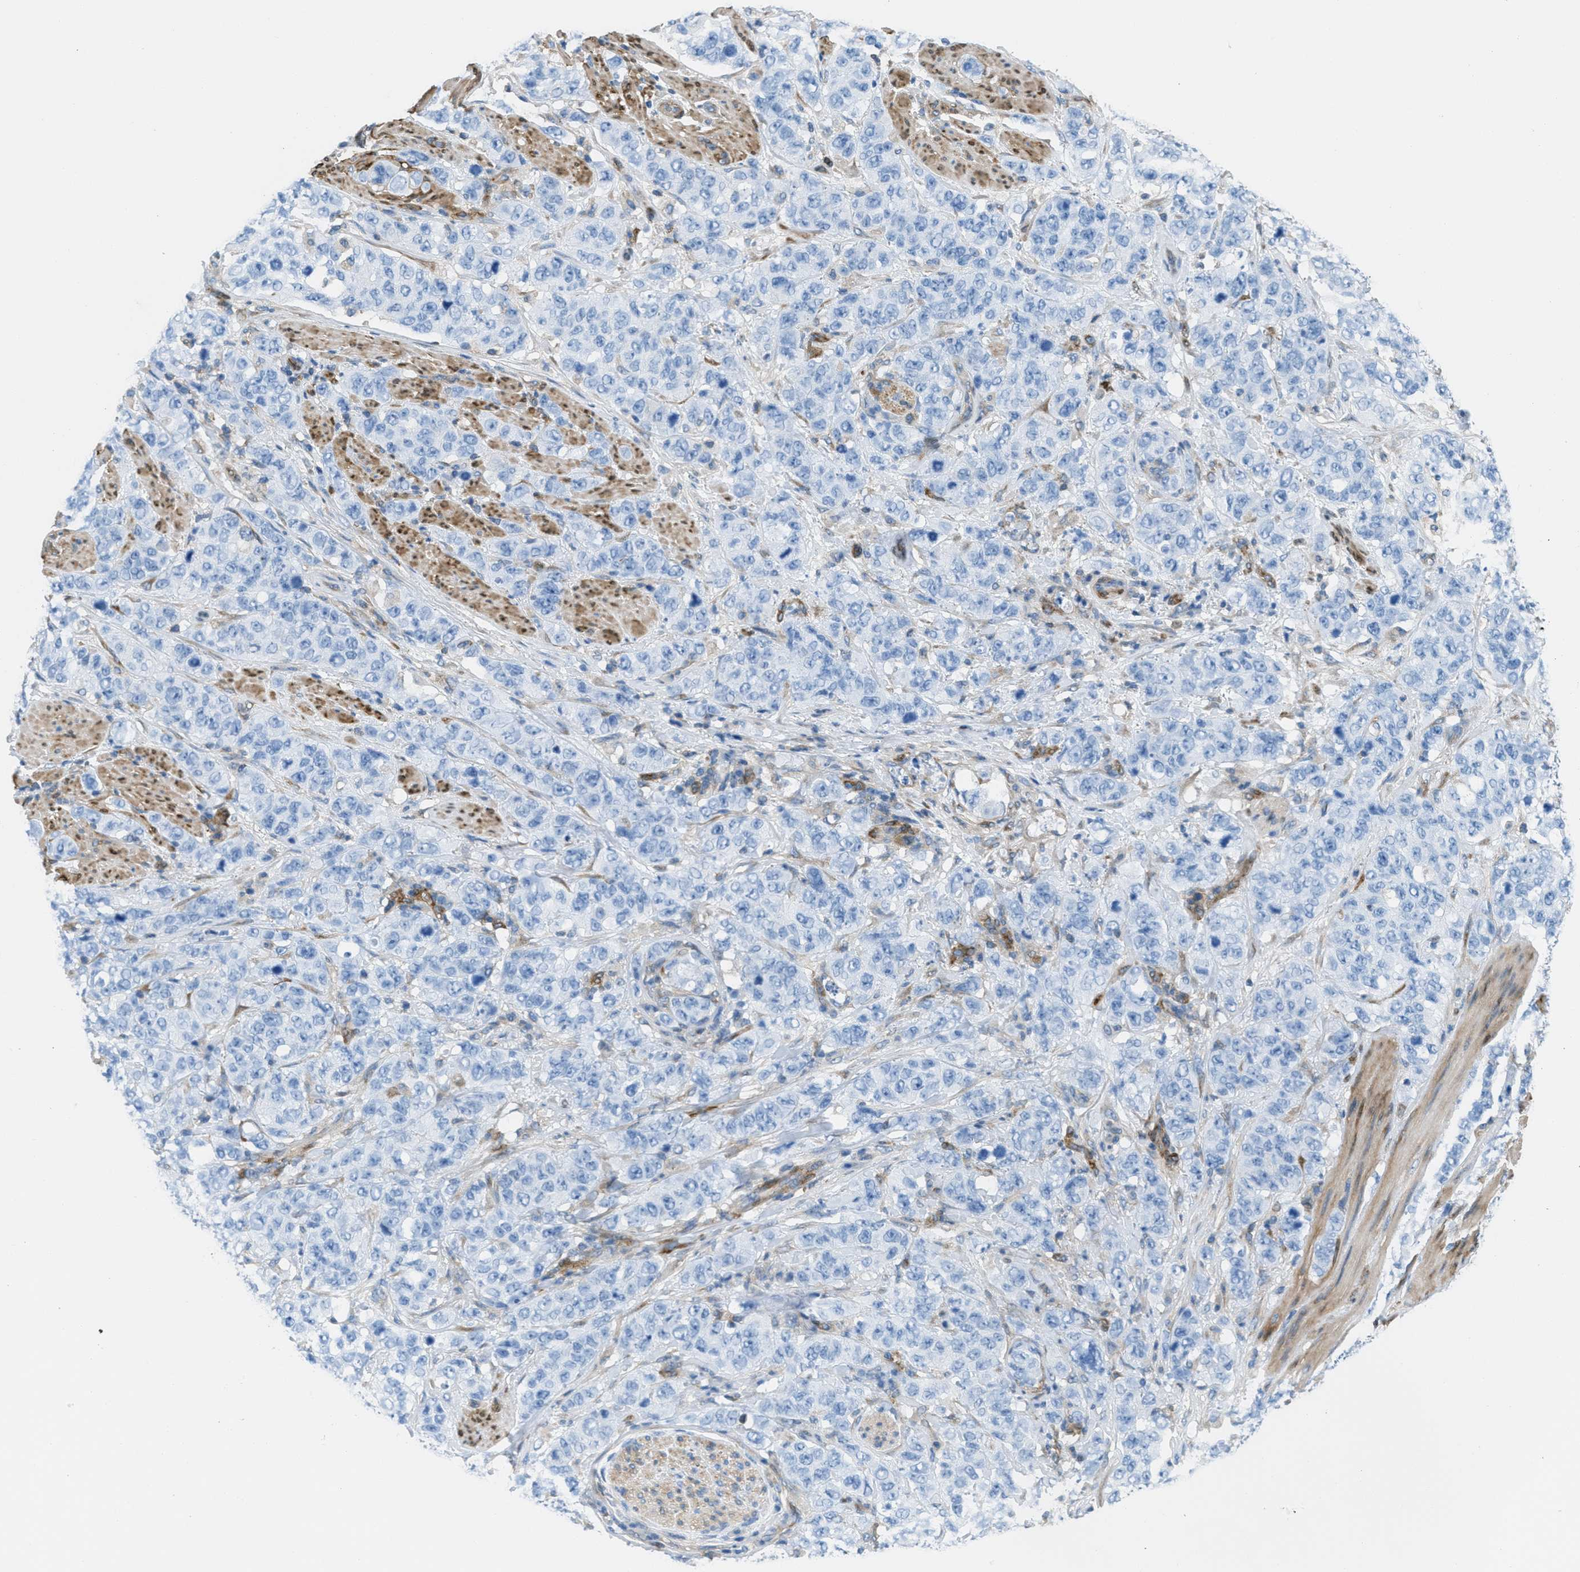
{"staining": {"intensity": "negative", "quantity": "none", "location": "none"}, "tissue": "stomach cancer", "cell_type": "Tumor cells", "image_type": "cancer", "snomed": [{"axis": "morphology", "description": "Adenocarcinoma, NOS"}, {"axis": "topography", "description": "Stomach"}], "caption": "The histopathology image shows no significant positivity in tumor cells of adenocarcinoma (stomach).", "gene": "MAPRE2", "patient": {"sex": "male", "age": 48}}